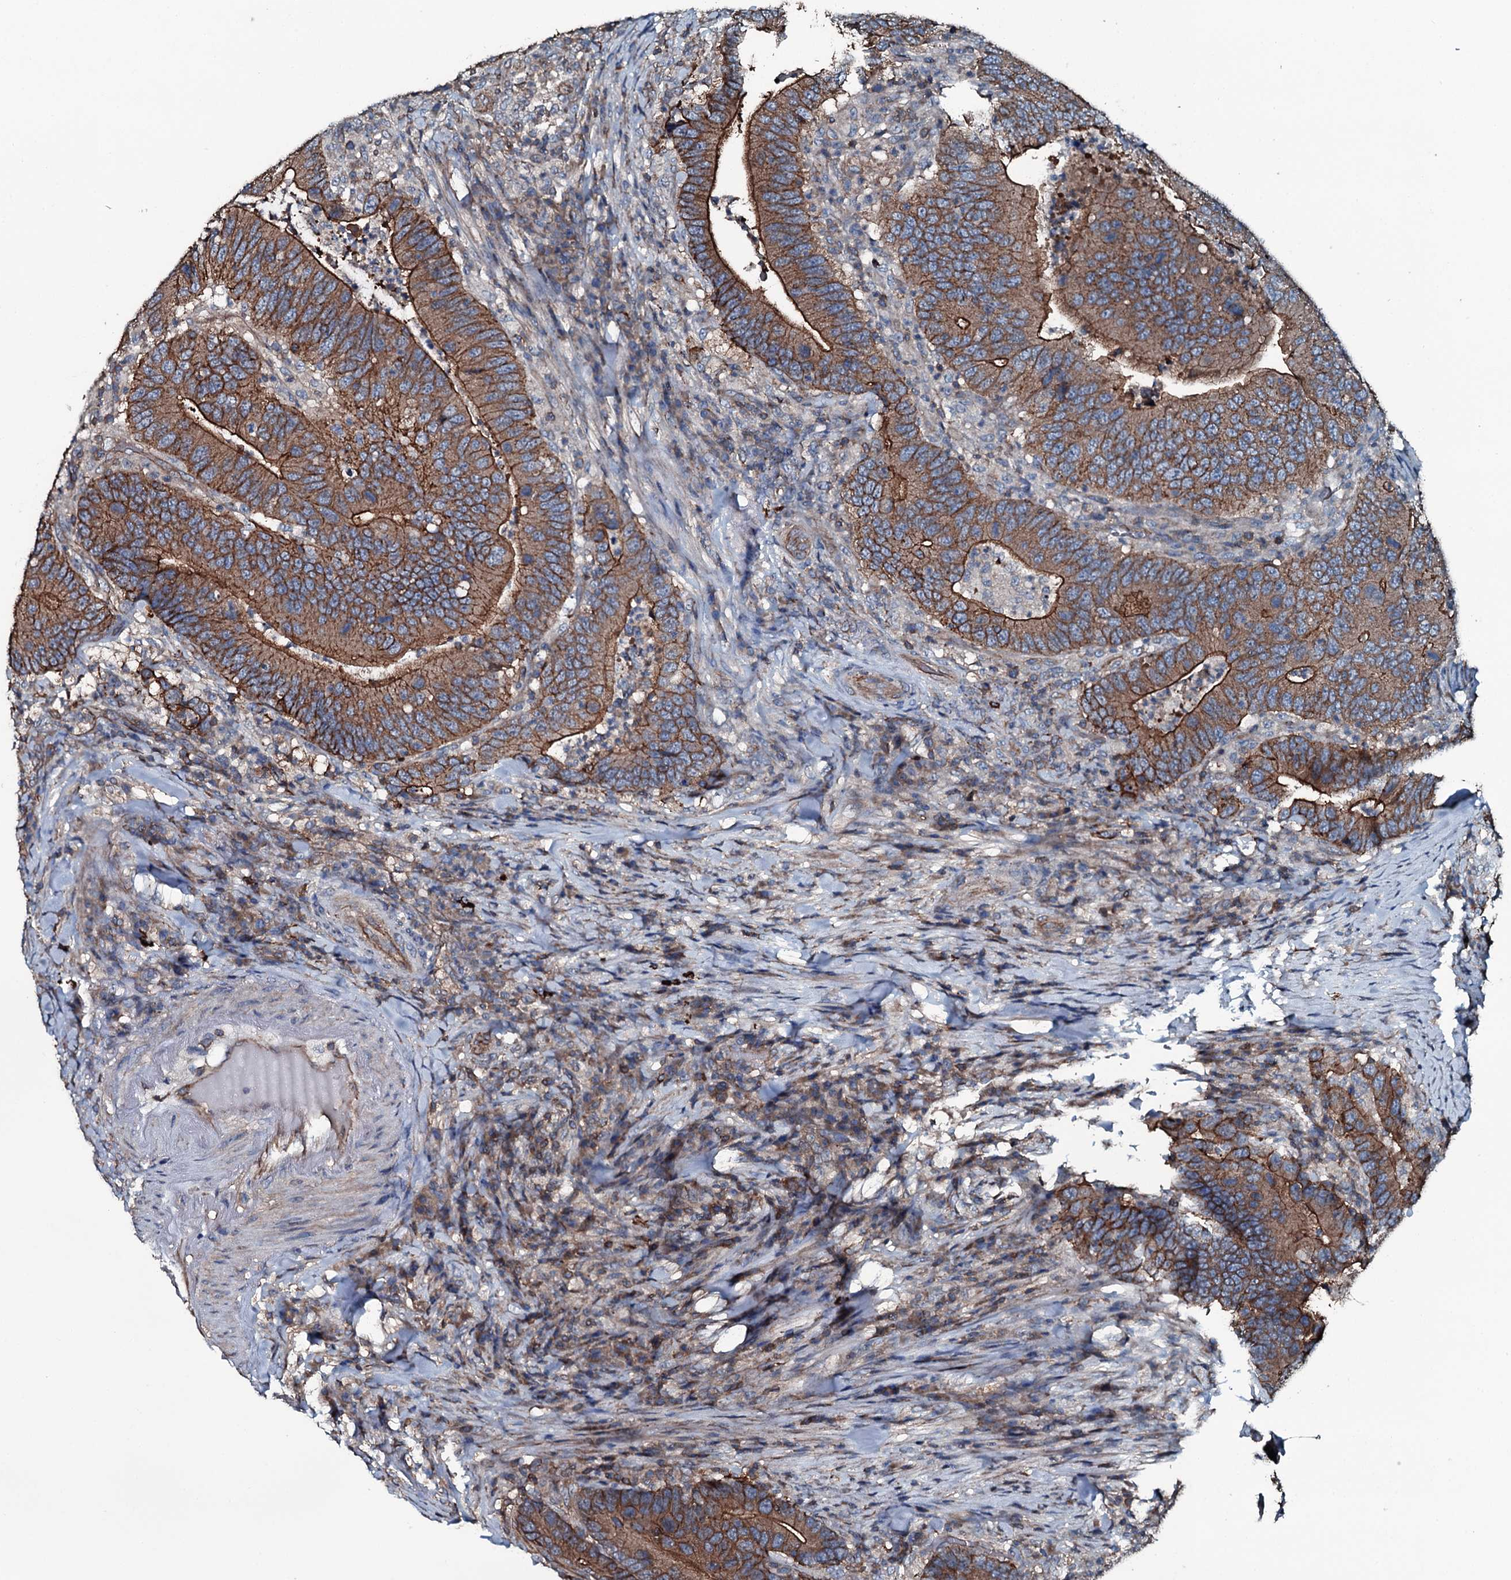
{"staining": {"intensity": "moderate", "quantity": ">75%", "location": "cytoplasmic/membranous"}, "tissue": "colorectal cancer", "cell_type": "Tumor cells", "image_type": "cancer", "snomed": [{"axis": "morphology", "description": "Adenocarcinoma, NOS"}, {"axis": "topography", "description": "Colon"}], "caption": "Protein expression analysis of human colorectal cancer reveals moderate cytoplasmic/membranous expression in approximately >75% of tumor cells.", "gene": "SLC25A38", "patient": {"sex": "female", "age": 66}}